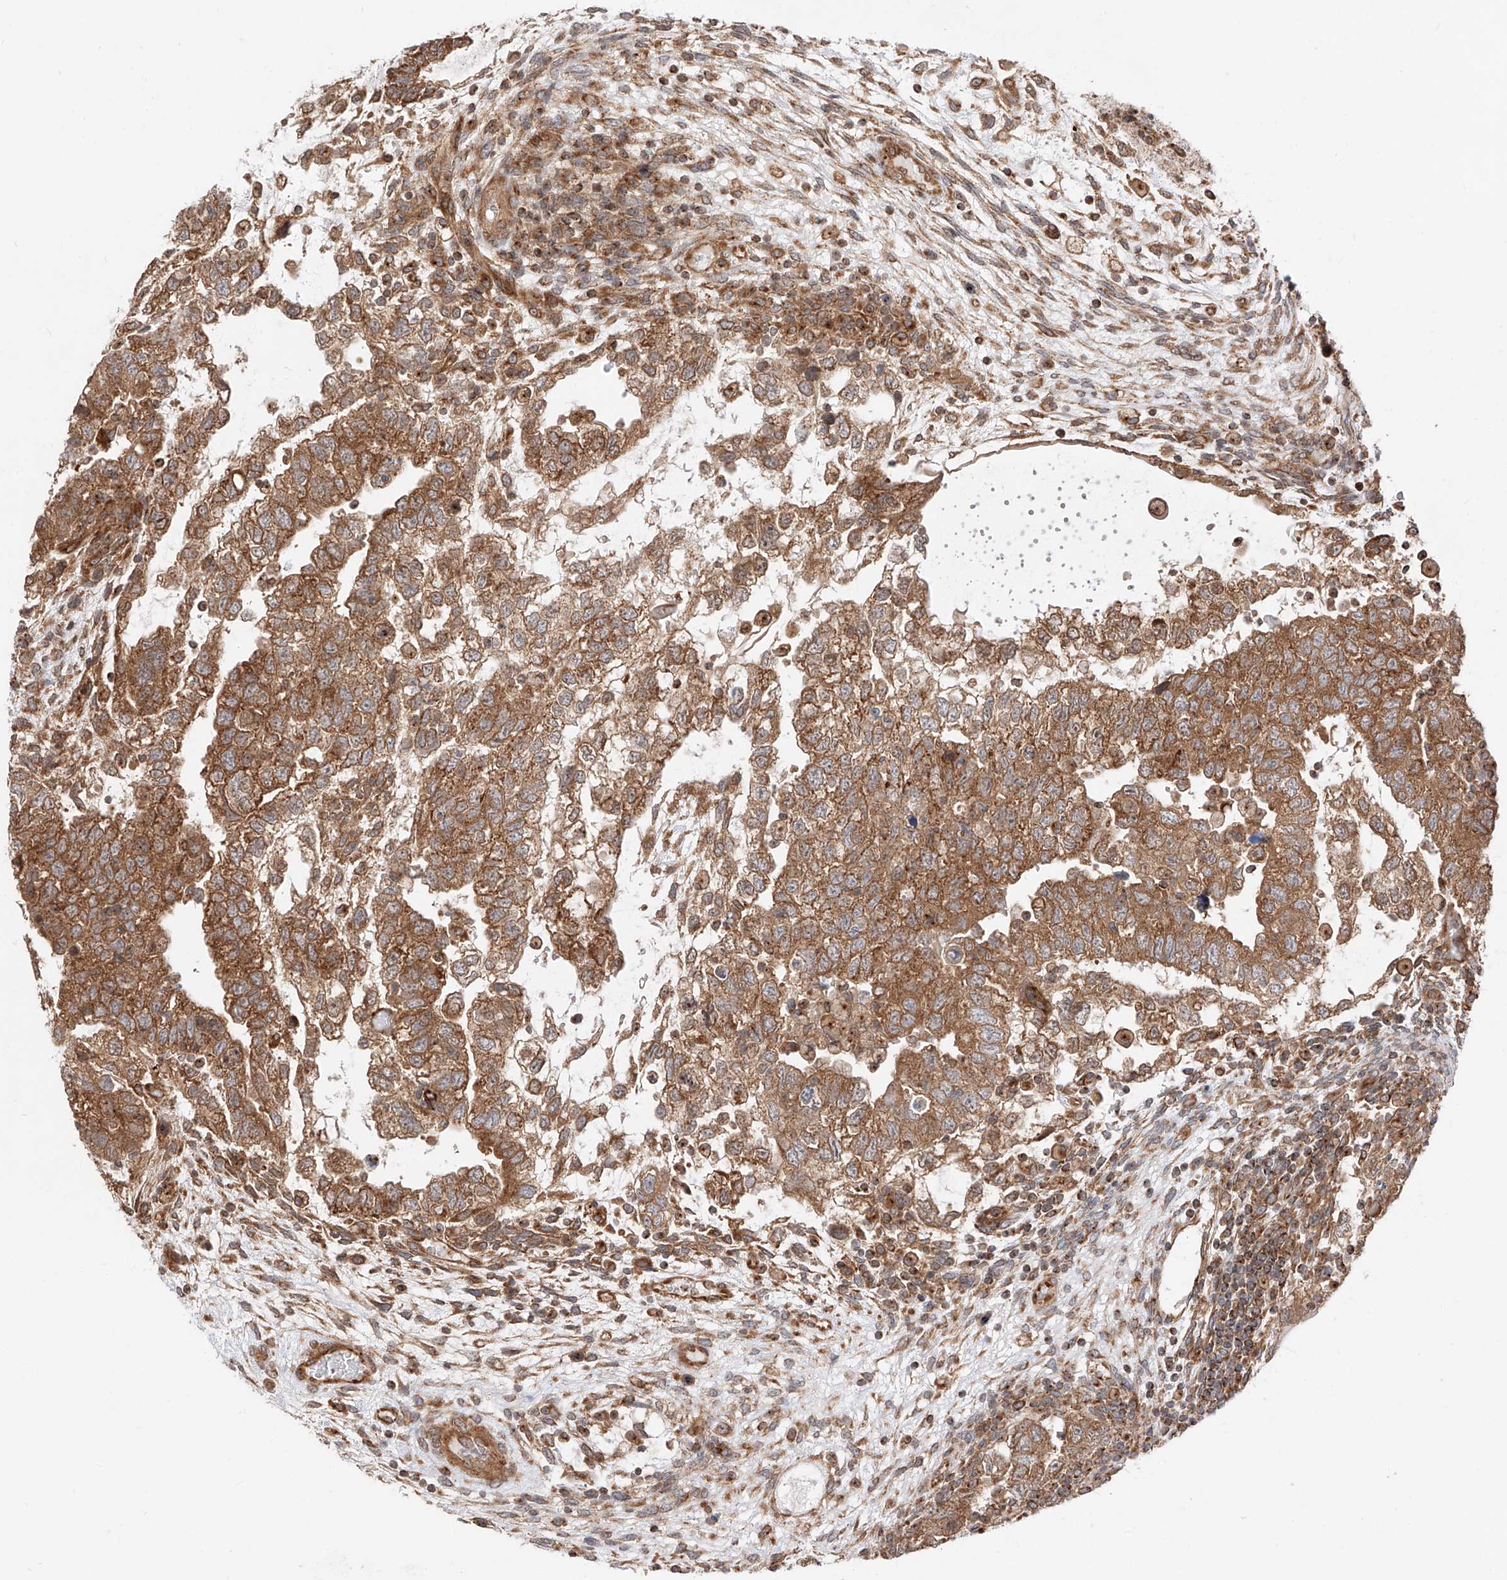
{"staining": {"intensity": "moderate", "quantity": ">75%", "location": "cytoplasmic/membranous"}, "tissue": "testis cancer", "cell_type": "Tumor cells", "image_type": "cancer", "snomed": [{"axis": "morphology", "description": "Carcinoma, Embryonal, NOS"}, {"axis": "topography", "description": "Testis"}], "caption": "Immunohistochemistry (IHC) (DAB) staining of embryonal carcinoma (testis) reveals moderate cytoplasmic/membranous protein expression in about >75% of tumor cells.", "gene": "ISCA2", "patient": {"sex": "male", "age": 37}}